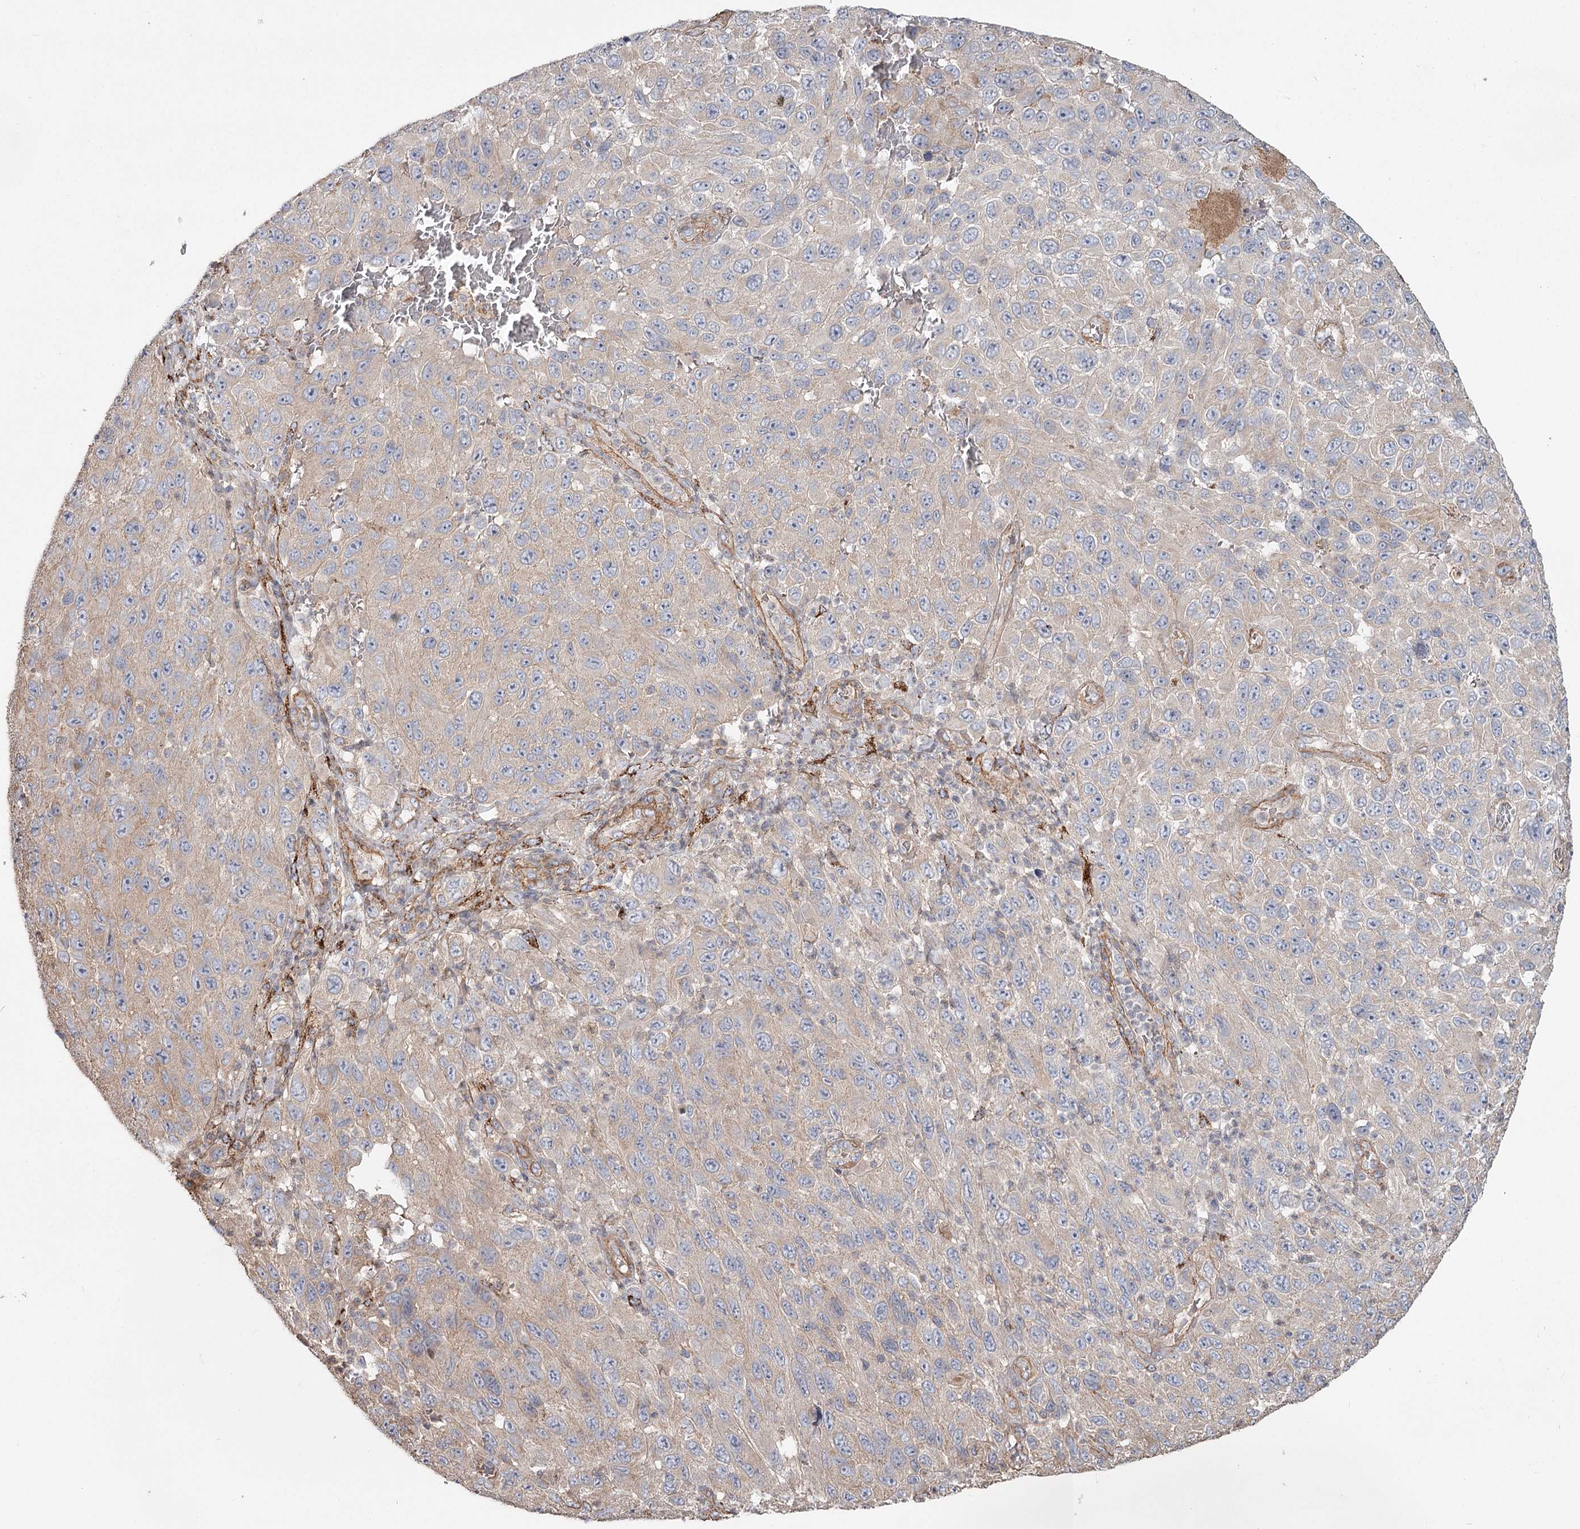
{"staining": {"intensity": "negative", "quantity": "none", "location": "none"}, "tissue": "melanoma", "cell_type": "Tumor cells", "image_type": "cancer", "snomed": [{"axis": "morphology", "description": "Normal tissue, NOS"}, {"axis": "morphology", "description": "Malignant melanoma, NOS"}, {"axis": "topography", "description": "Skin"}], "caption": "Malignant melanoma stained for a protein using immunohistochemistry shows no expression tumor cells.", "gene": "DHRS9", "patient": {"sex": "female", "age": 96}}